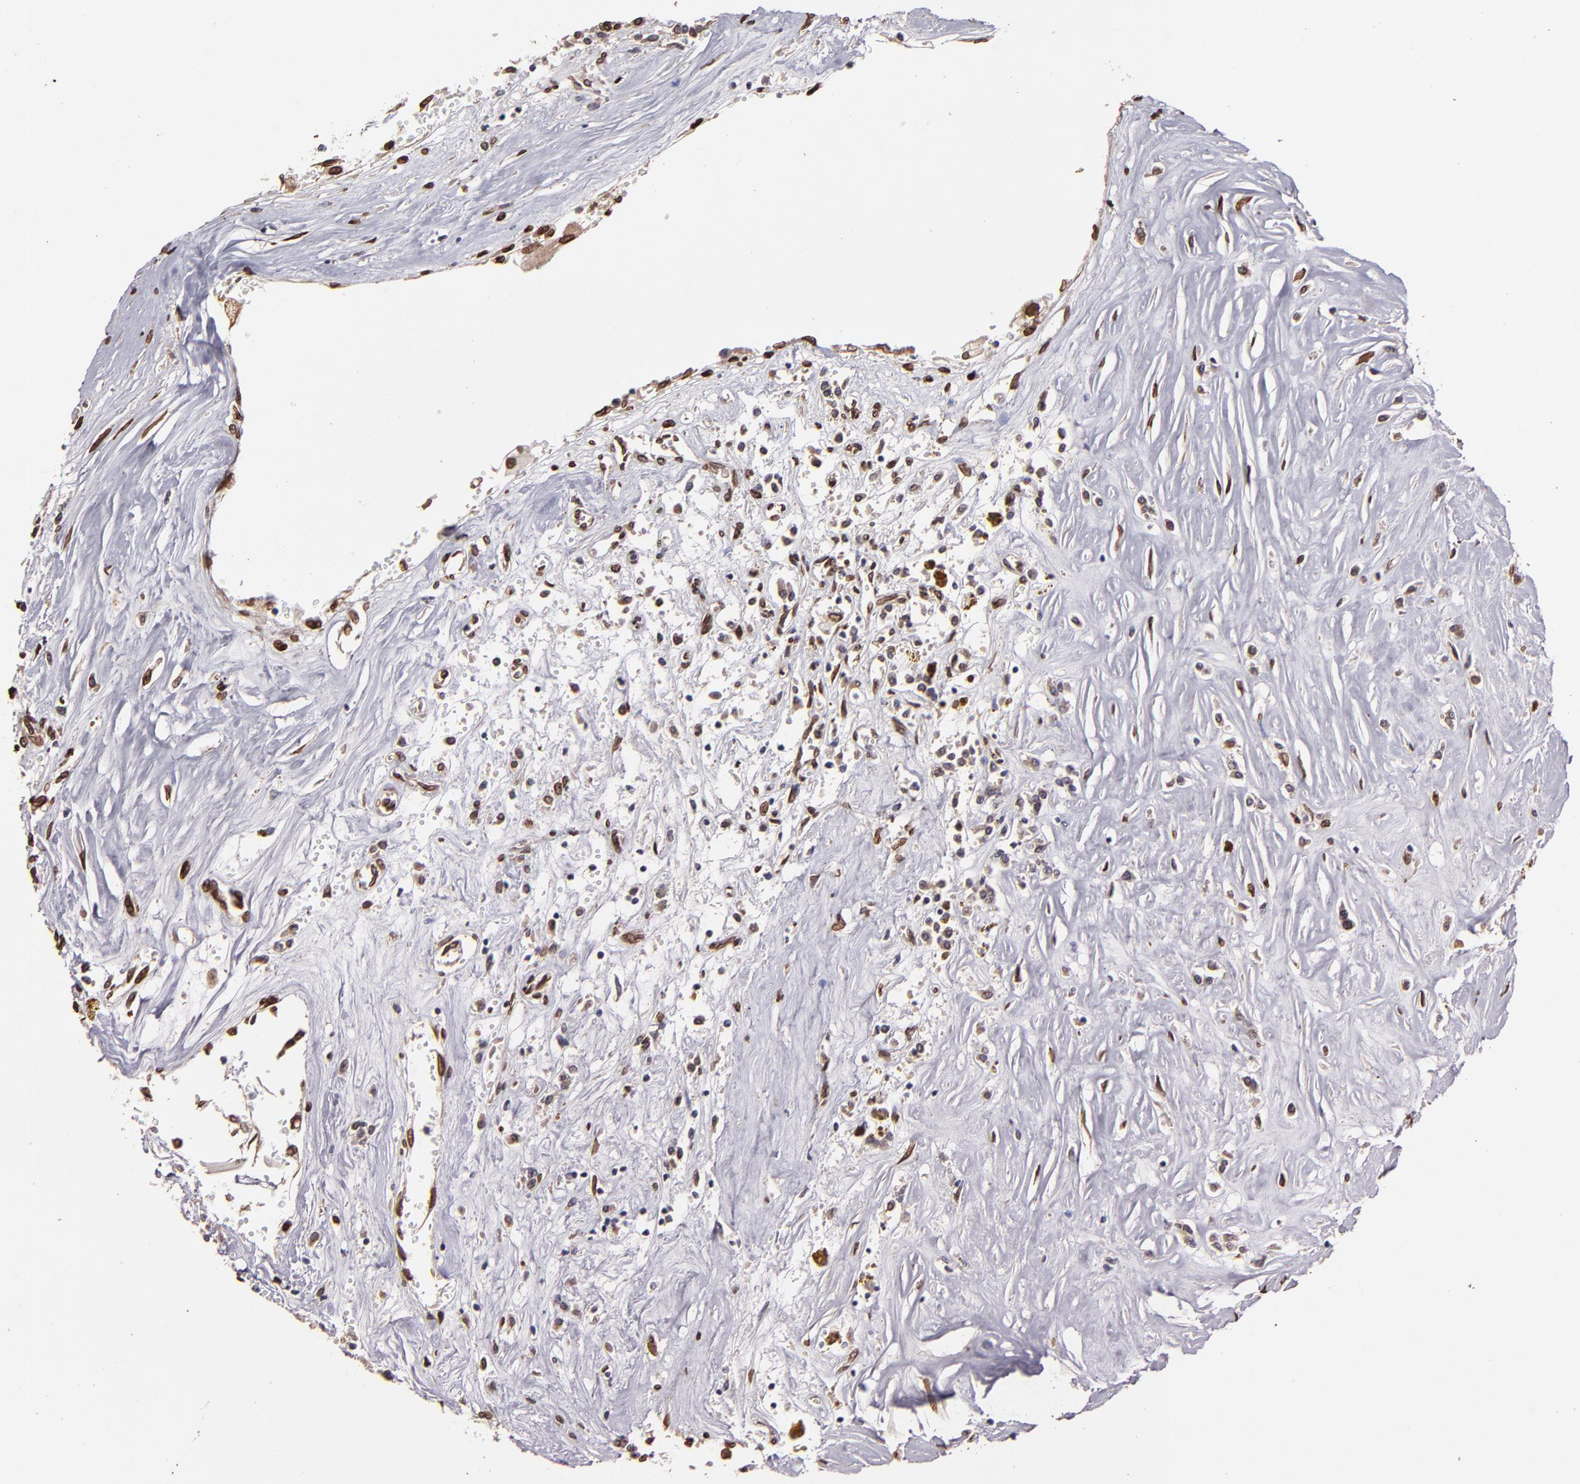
{"staining": {"intensity": "moderate", "quantity": ">75%", "location": "cytoplasmic/membranous,nuclear"}, "tissue": "renal cancer", "cell_type": "Tumor cells", "image_type": "cancer", "snomed": [{"axis": "morphology", "description": "Adenocarcinoma, NOS"}, {"axis": "topography", "description": "Kidney"}], "caption": "An image of renal cancer (adenocarcinoma) stained for a protein shows moderate cytoplasmic/membranous and nuclear brown staining in tumor cells.", "gene": "PUM3", "patient": {"sex": "male", "age": 78}}